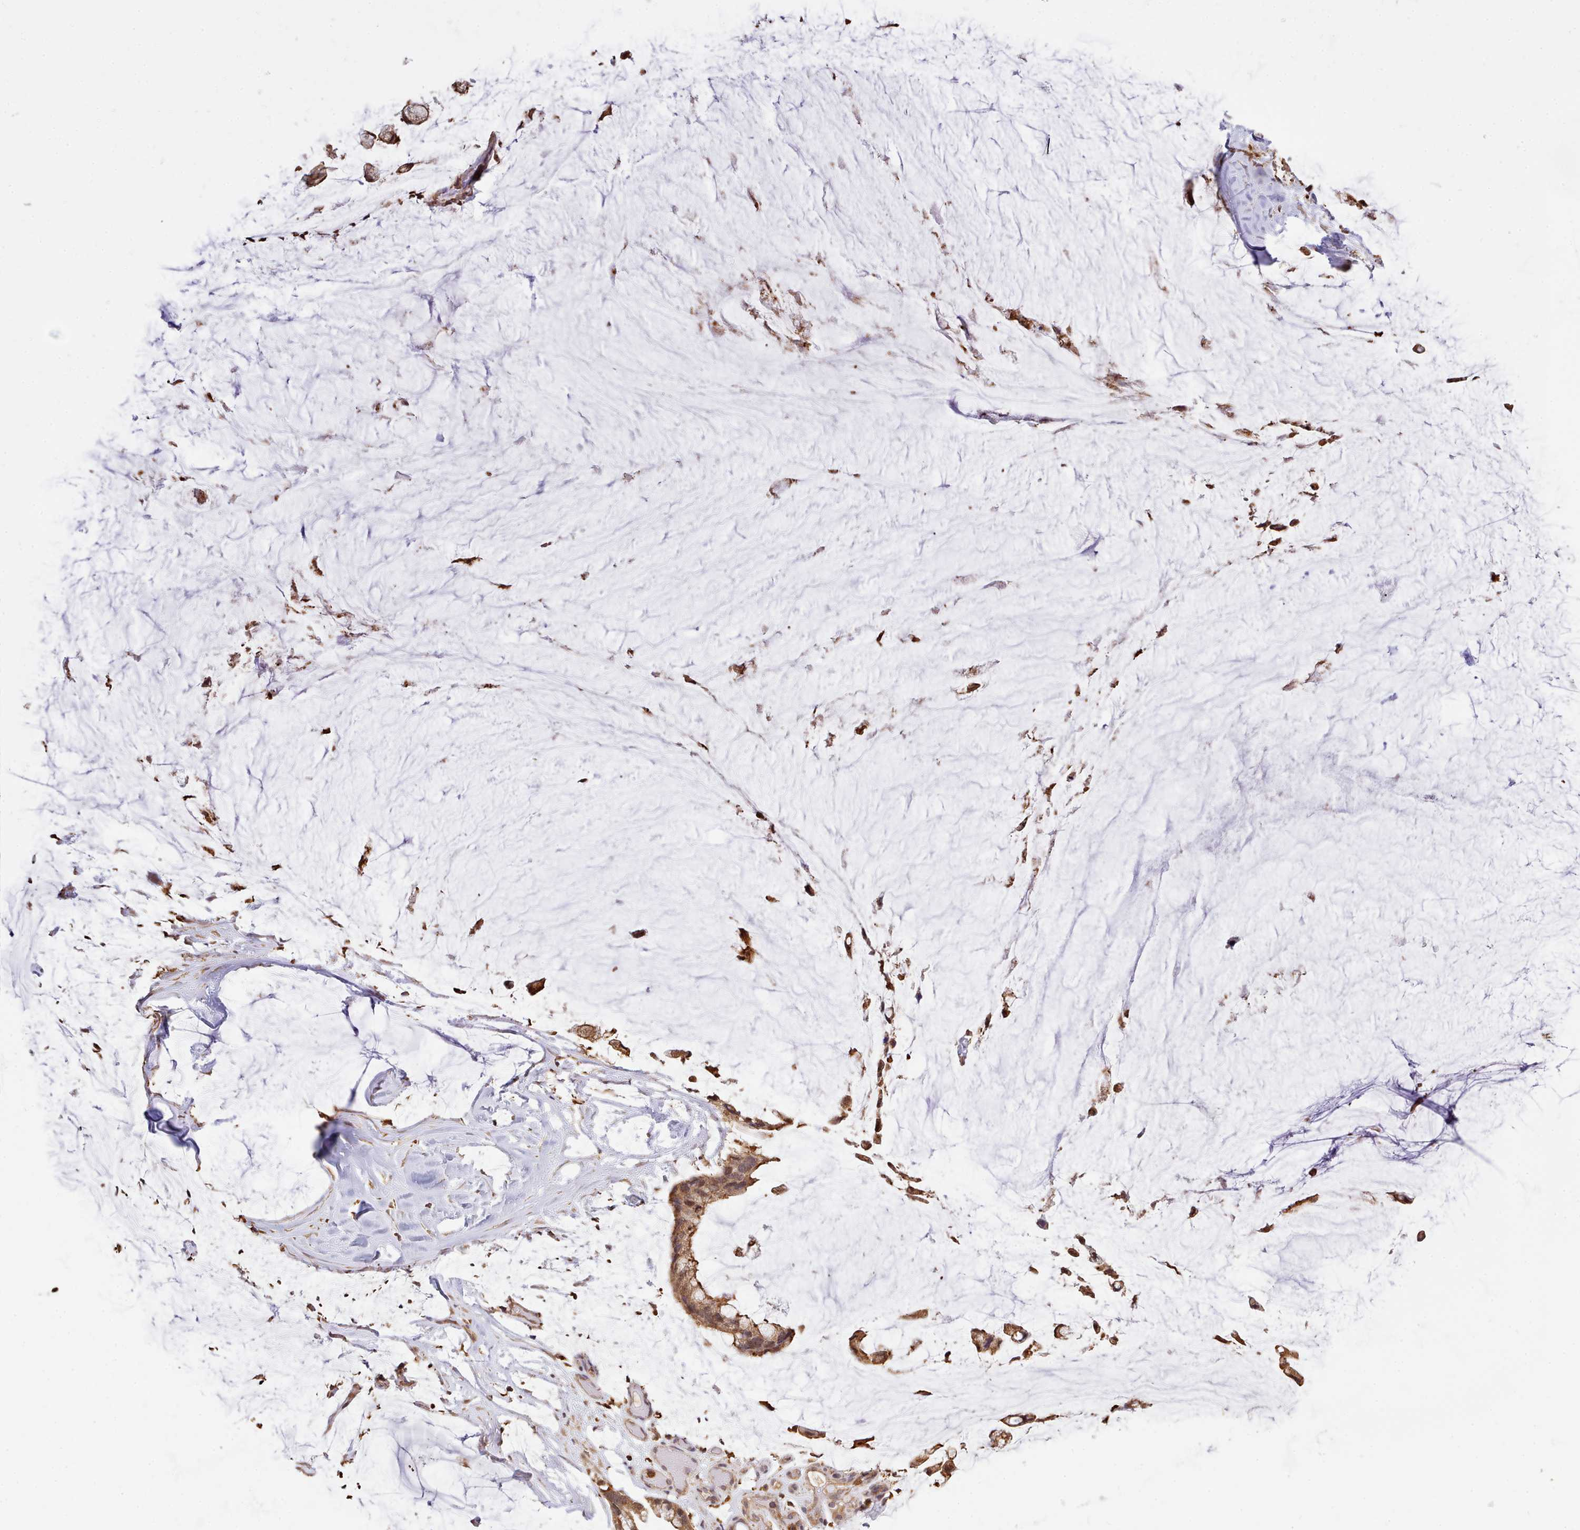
{"staining": {"intensity": "moderate", "quantity": ">75%", "location": "cytoplasmic/membranous"}, "tissue": "ovarian cancer", "cell_type": "Tumor cells", "image_type": "cancer", "snomed": [{"axis": "morphology", "description": "Cystadenocarcinoma, mucinous, NOS"}, {"axis": "topography", "description": "Ovary"}], "caption": "IHC photomicrograph of neoplastic tissue: ovarian cancer (mucinous cystadenocarcinoma) stained using immunohistochemistry shows medium levels of moderate protein expression localized specifically in the cytoplasmic/membranous of tumor cells, appearing as a cytoplasmic/membranous brown color.", "gene": "CAPZA1", "patient": {"sex": "female", "age": 39}}